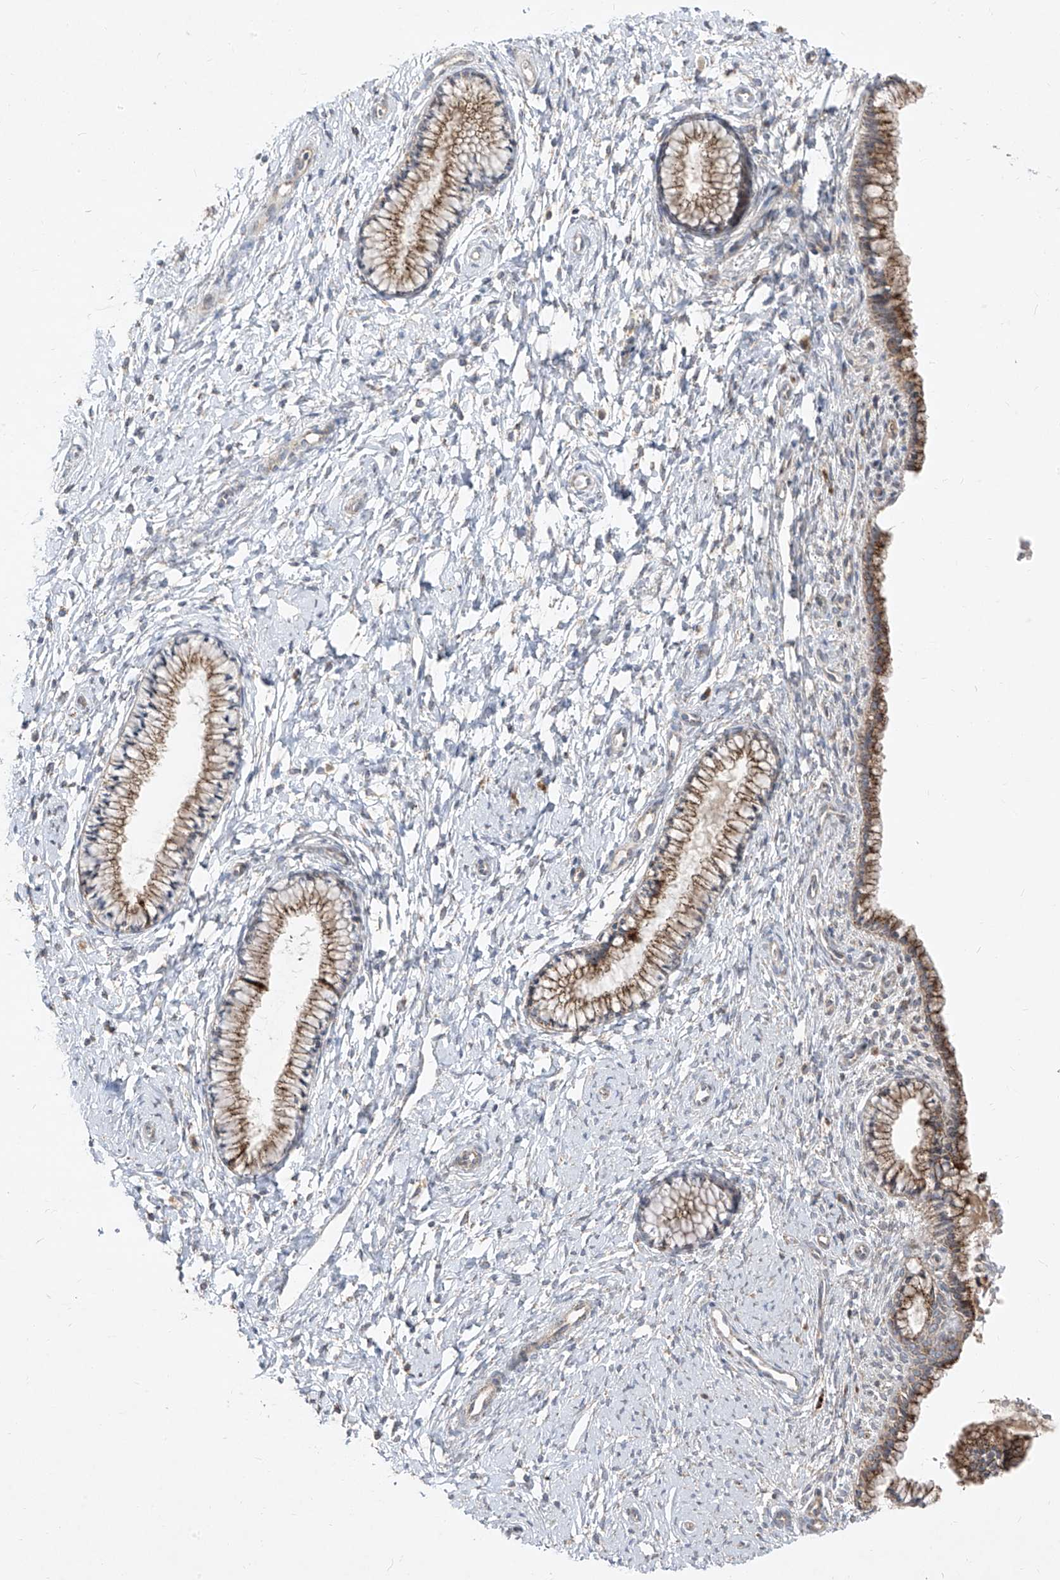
{"staining": {"intensity": "moderate", "quantity": "25%-75%", "location": "cytoplasmic/membranous"}, "tissue": "cervix", "cell_type": "Glandular cells", "image_type": "normal", "snomed": [{"axis": "morphology", "description": "Normal tissue, NOS"}, {"axis": "topography", "description": "Cervix"}], "caption": "Immunohistochemical staining of unremarkable human cervix shows medium levels of moderate cytoplasmic/membranous staining in approximately 25%-75% of glandular cells. The staining is performed using DAB brown chromogen to label protein expression. The nuclei are counter-stained blue using hematoxylin.", "gene": "ABCD3", "patient": {"sex": "female", "age": 33}}